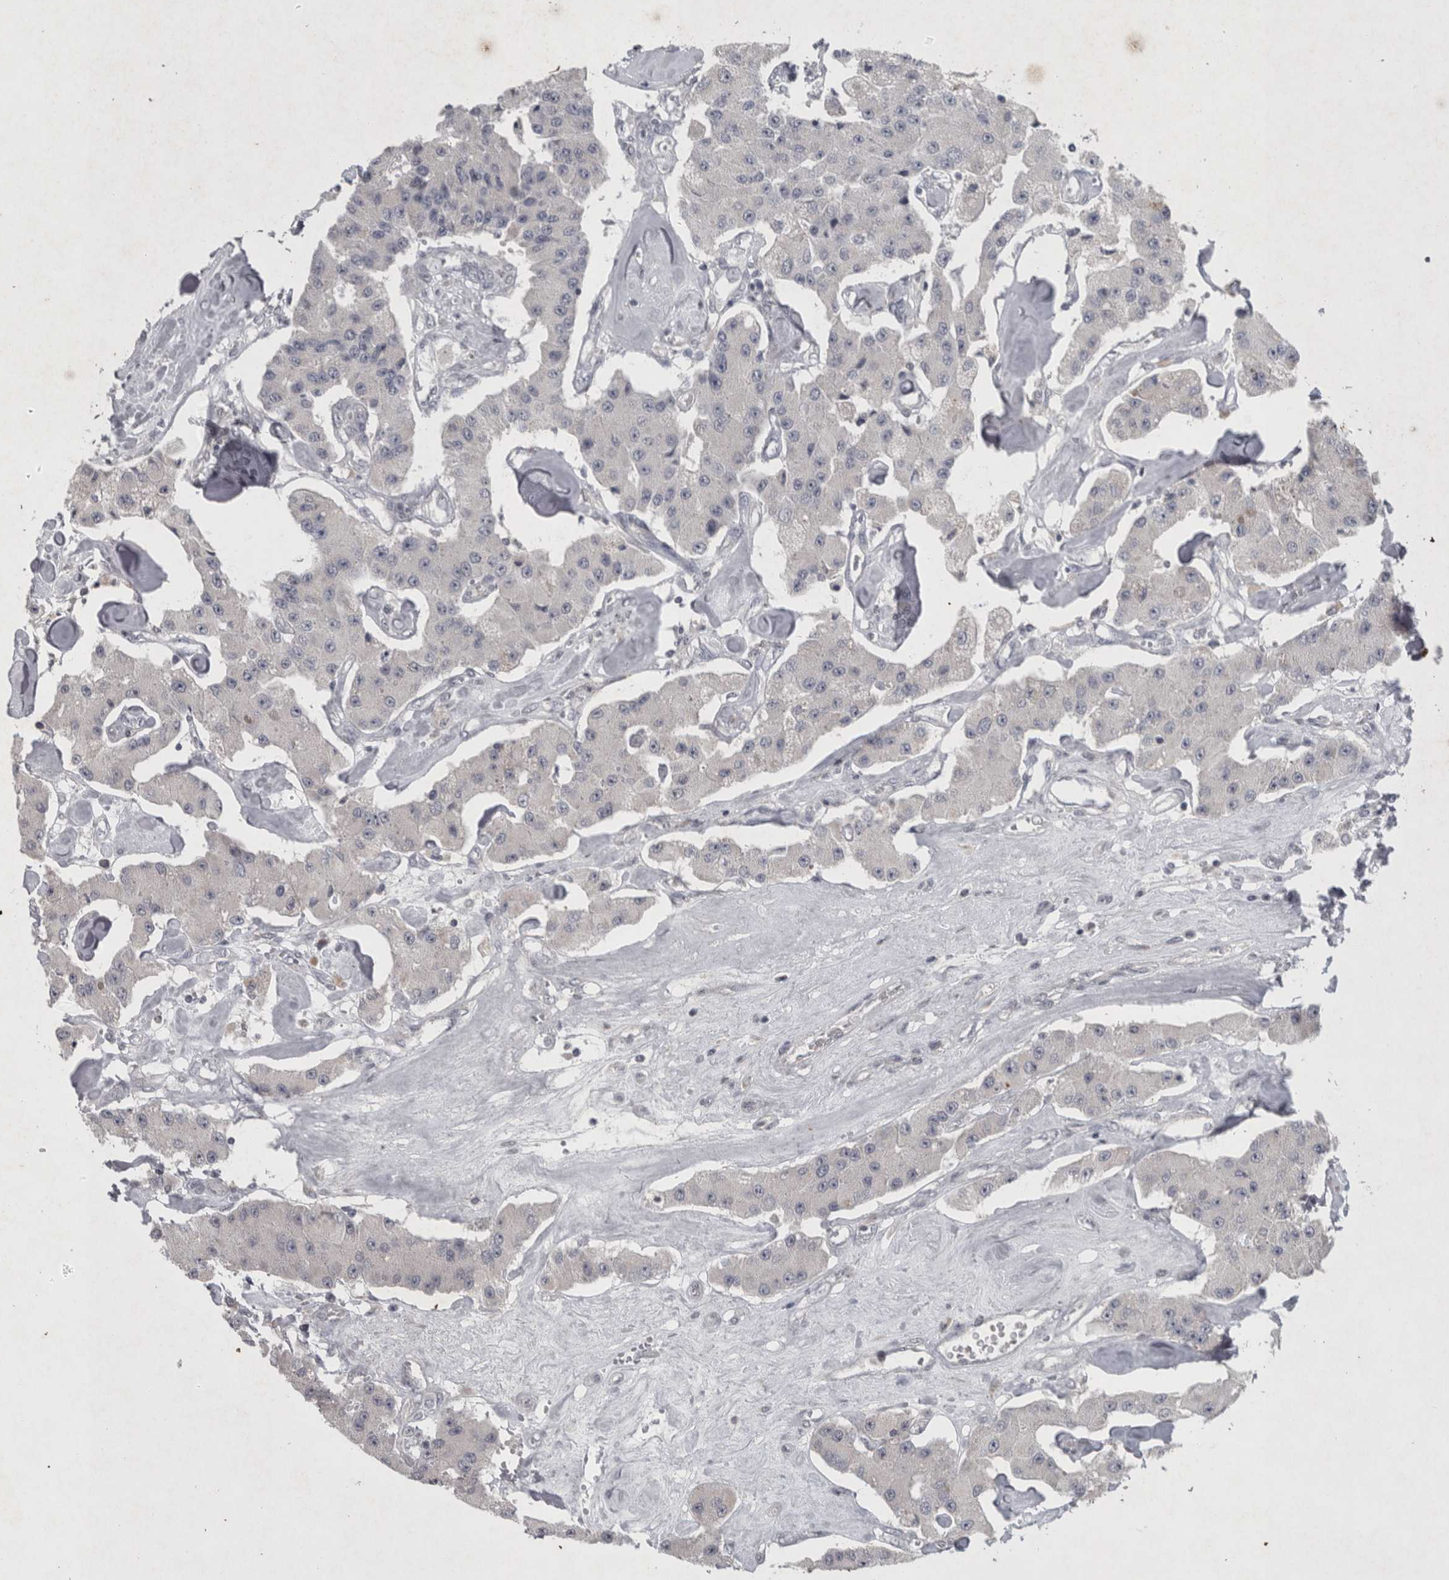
{"staining": {"intensity": "negative", "quantity": "none", "location": "none"}, "tissue": "carcinoid", "cell_type": "Tumor cells", "image_type": "cancer", "snomed": [{"axis": "morphology", "description": "Carcinoid, malignant, NOS"}, {"axis": "topography", "description": "Pancreas"}], "caption": "Carcinoid was stained to show a protein in brown. There is no significant staining in tumor cells.", "gene": "WNT7A", "patient": {"sex": "male", "age": 41}}